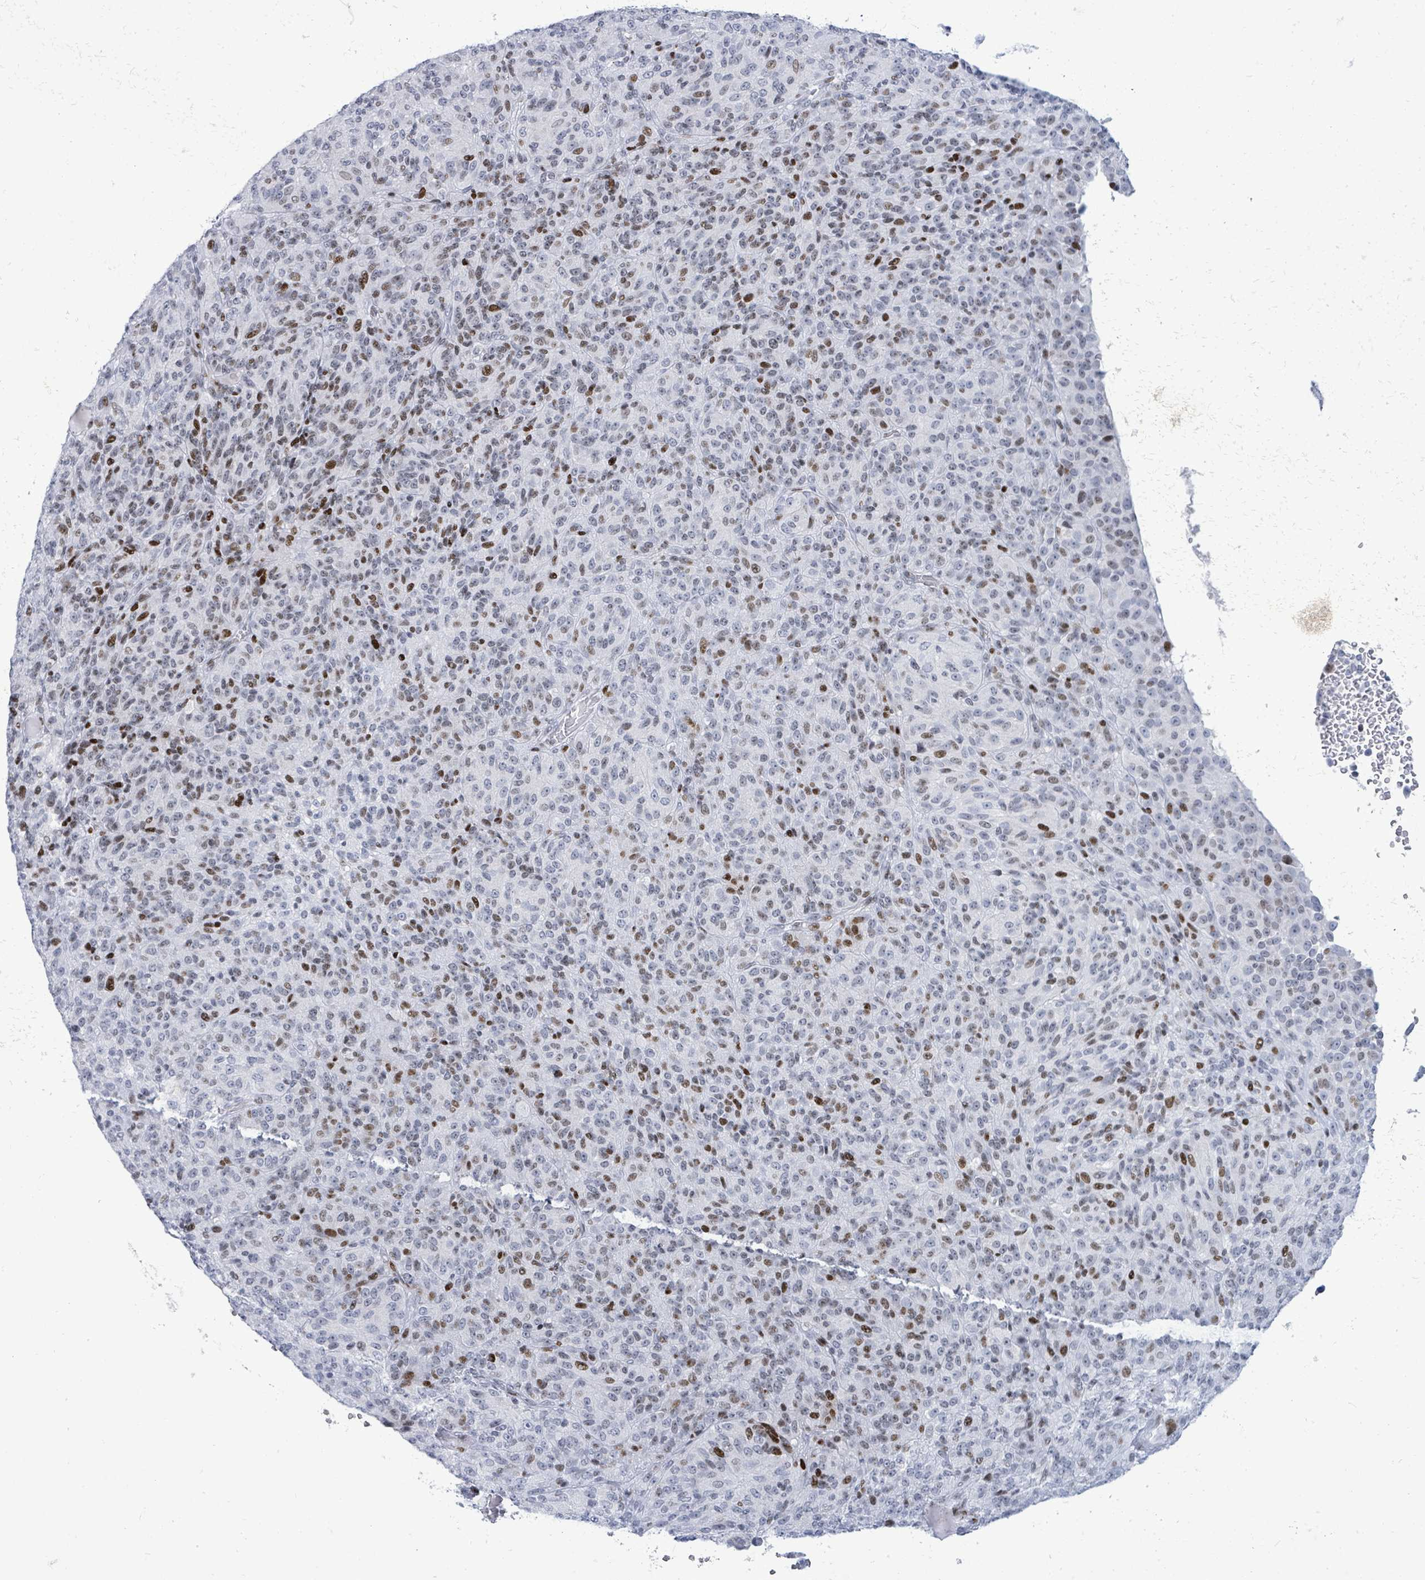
{"staining": {"intensity": "moderate", "quantity": "25%-75%", "location": "nuclear"}, "tissue": "melanoma", "cell_type": "Tumor cells", "image_type": "cancer", "snomed": [{"axis": "morphology", "description": "Malignant melanoma, Metastatic site"}, {"axis": "topography", "description": "Brain"}], "caption": "Immunohistochemistry staining of malignant melanoma (metastatic site), which exhibits medium levels of moderate nuclear staining in about 25%-75% of tumor cells indicating moderate nuclear protein expression. The staining was performed using DAB (3,3'-diaminobenzidine) (brown) for protein detection and nuclei were counterstained in hematoxylin (blue).", "gene": "MALL", "patient": {"sex": "female", "age": 56}}